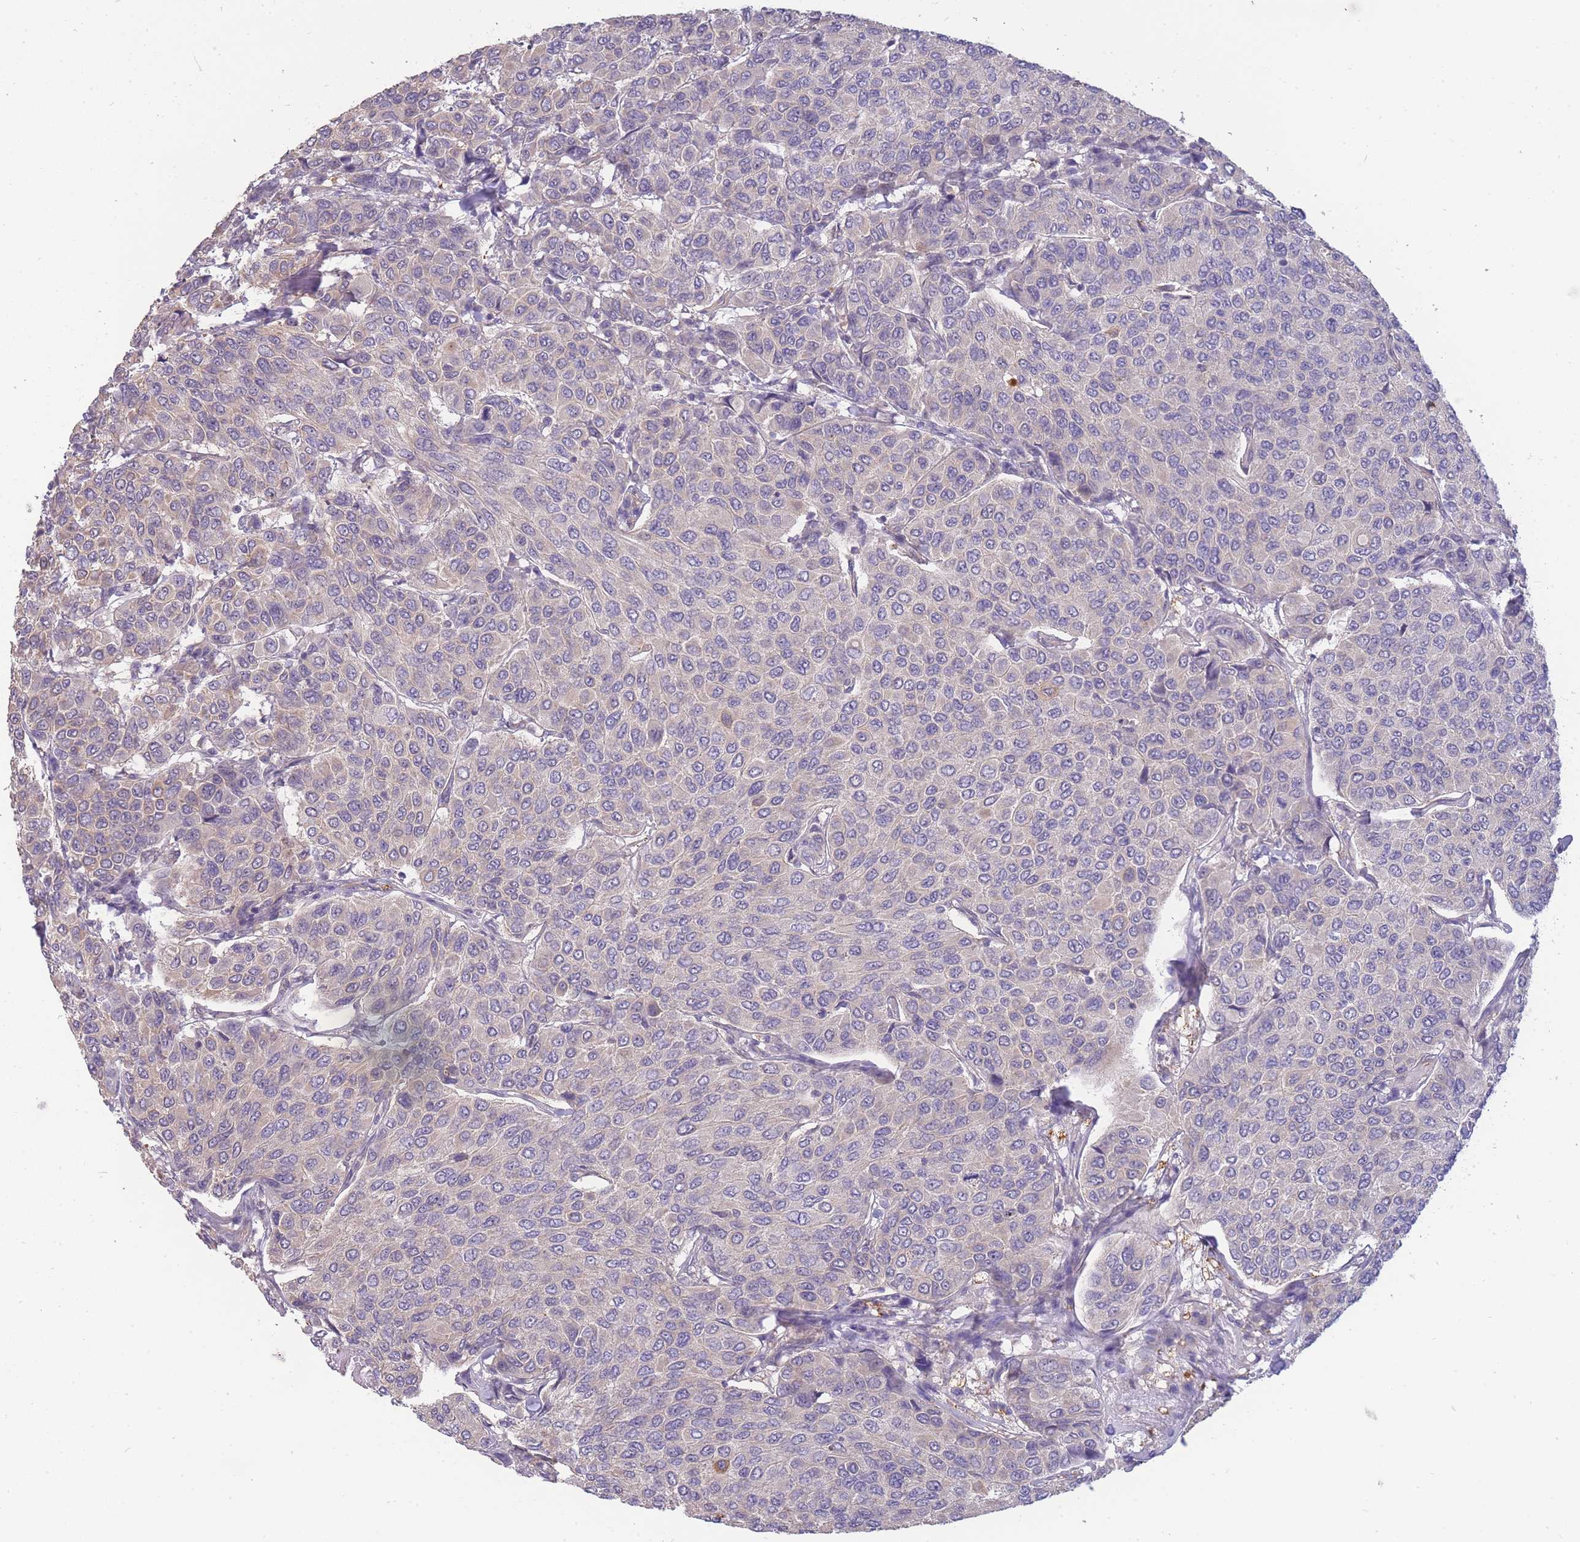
{"staining": {"intensity": "negative", "quantity": "none", "location": "none"}, "tissue": "breast cancer", "cell_type": "Tumor cells", "image_type": "cancer", "snomed": [{"axis": "morphology", "description": "Duct carcinoma"}, {"axis": "topography", "description": "Breast"}], "caption": "DAB (3,3'-diaminobenzidine) immunohistochemical staining of breast cancer (infiltrating ductal carcinoma) demonstrates no significant expression in tumor cells. The staining is performed using DAB (3,3'-diaminobenzidine) brown chromogen with nuclei counter-stained in using hematoxylin.", "gene": "SMC6", "patient": {"sex": "female", "age": 55}}